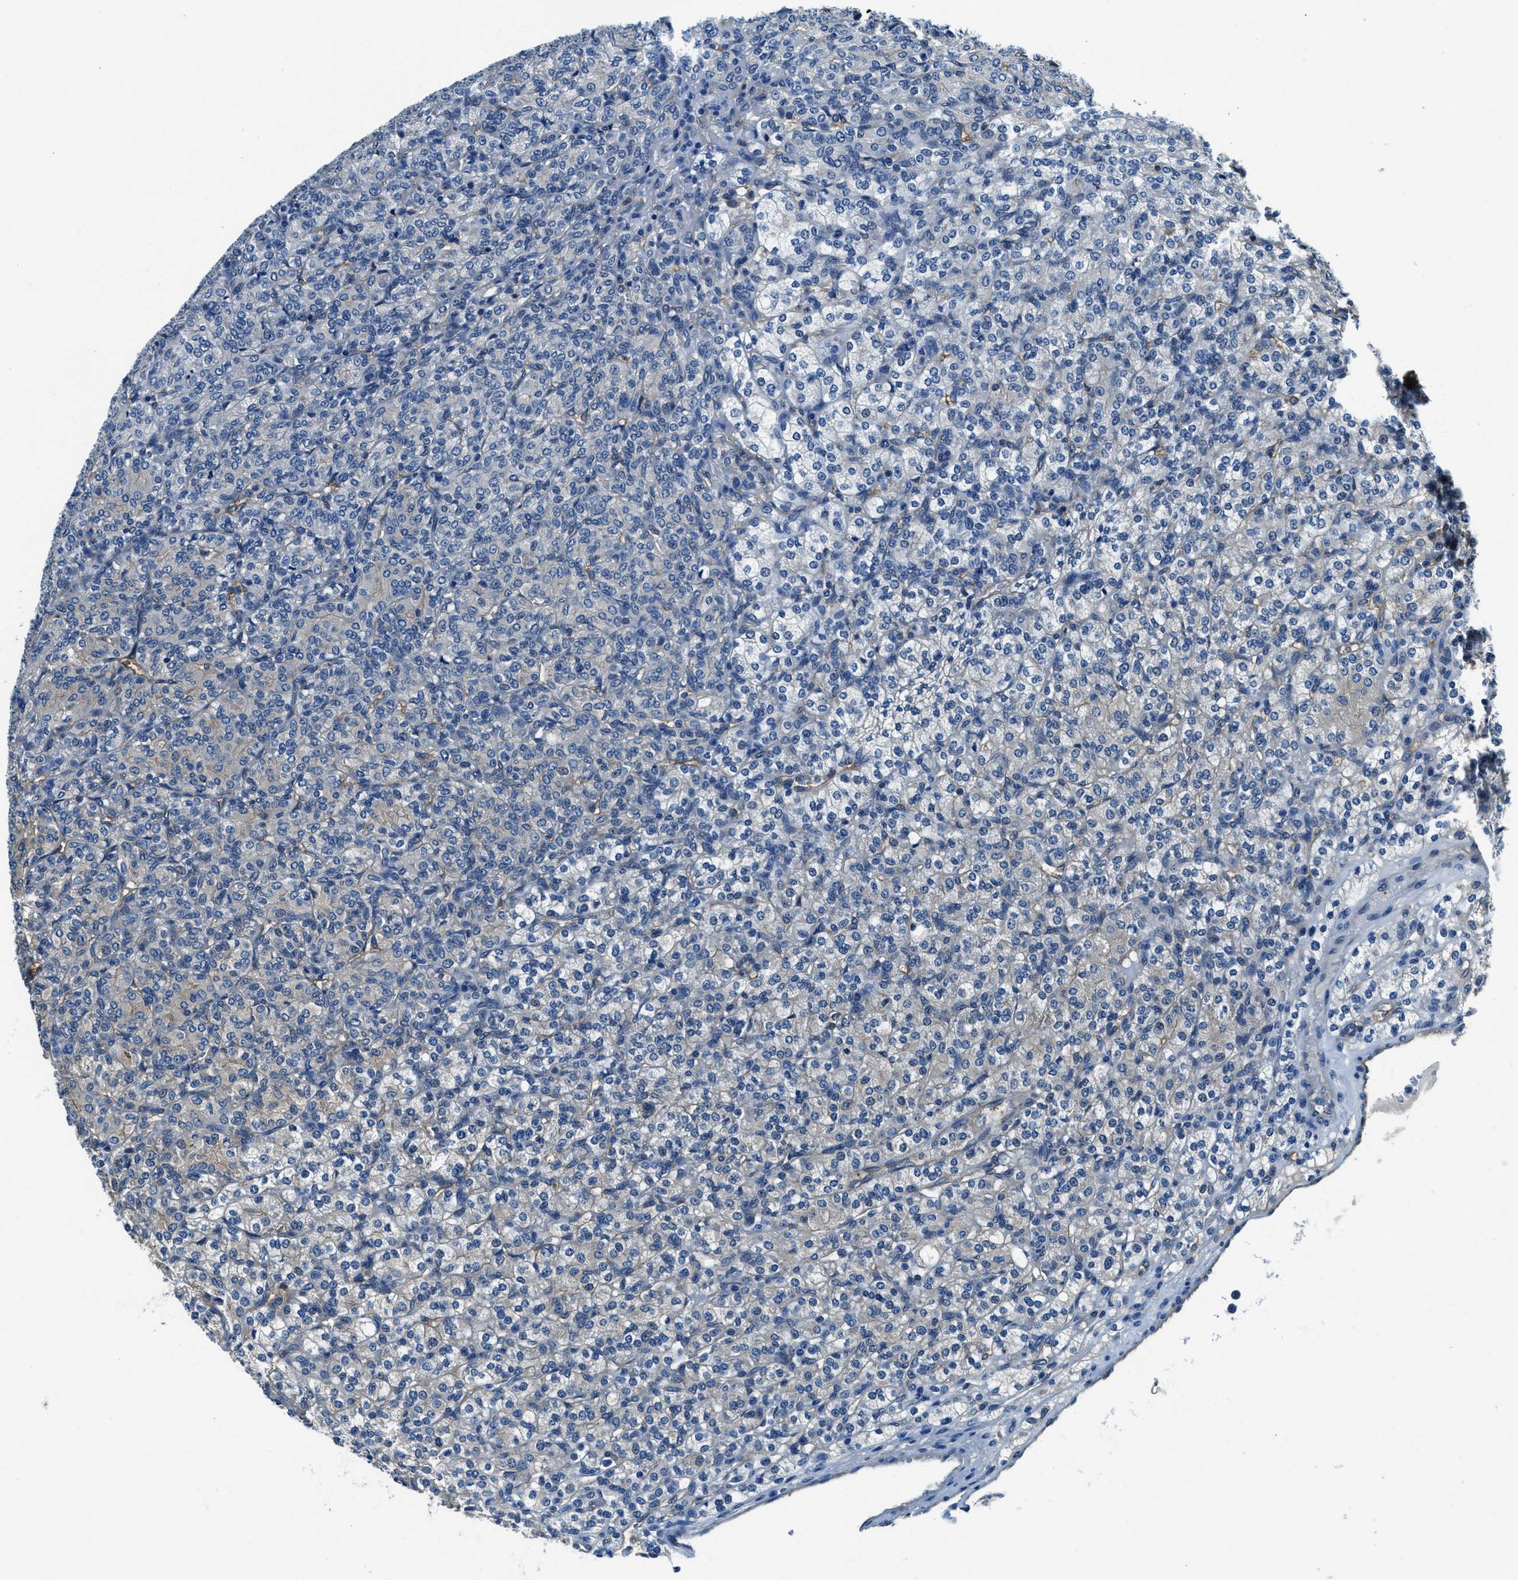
{"staining": {"intensity": "negative", "quantity": "none", "location": "none"}, "tissue": "renal cancer", "cell_type": "Tumor cells", "image_type": "cancer", "snomed": [{"axis": "morphology", "description": "Adenocarcinoma, NOS"}, {"axis": "topography", "description": "Kidney"}], "caption": "A photomicrograph of human renal cancer is negative for staining in tumor cells.", "gene": "TWF1", "patient": {"sex": "male", "age": 77}}